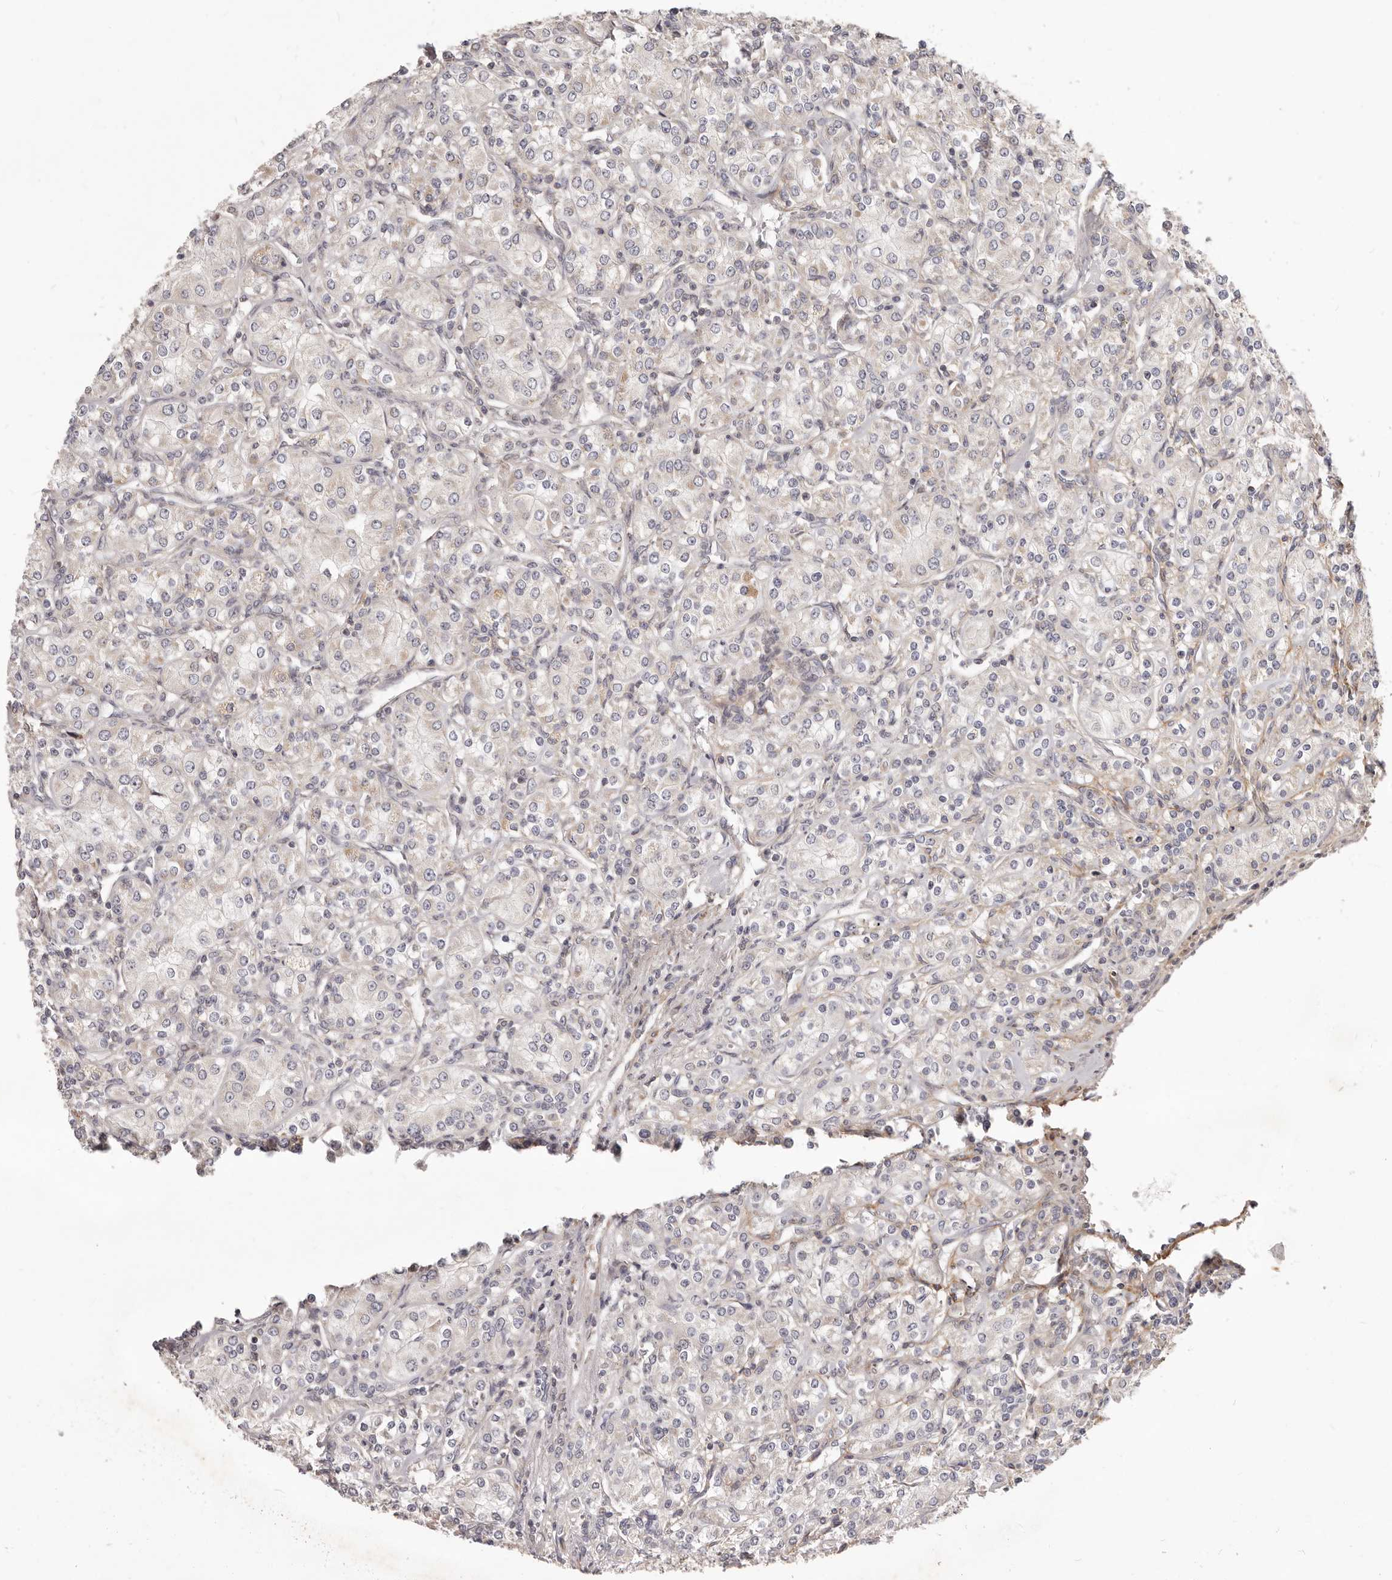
{"staining": {"intensity": "negative", "quantity": "none", "location": "none"}, "tissue": "renal cancer", "cell_type": "Tumor cells", "image_type": "cancer", "snomed": [{"axis": "morphology", "description": "Adenocarcinoma, NOS"}, {"axis": "topography", "description": "Kidney"}], "caption": "An immunohistochemistry micrograph of renal cancer is shown. There is no staining in tumor cells of renal cancer.", "gene": "MRPS10", "patient": {"sex": "male", "age": 77}}